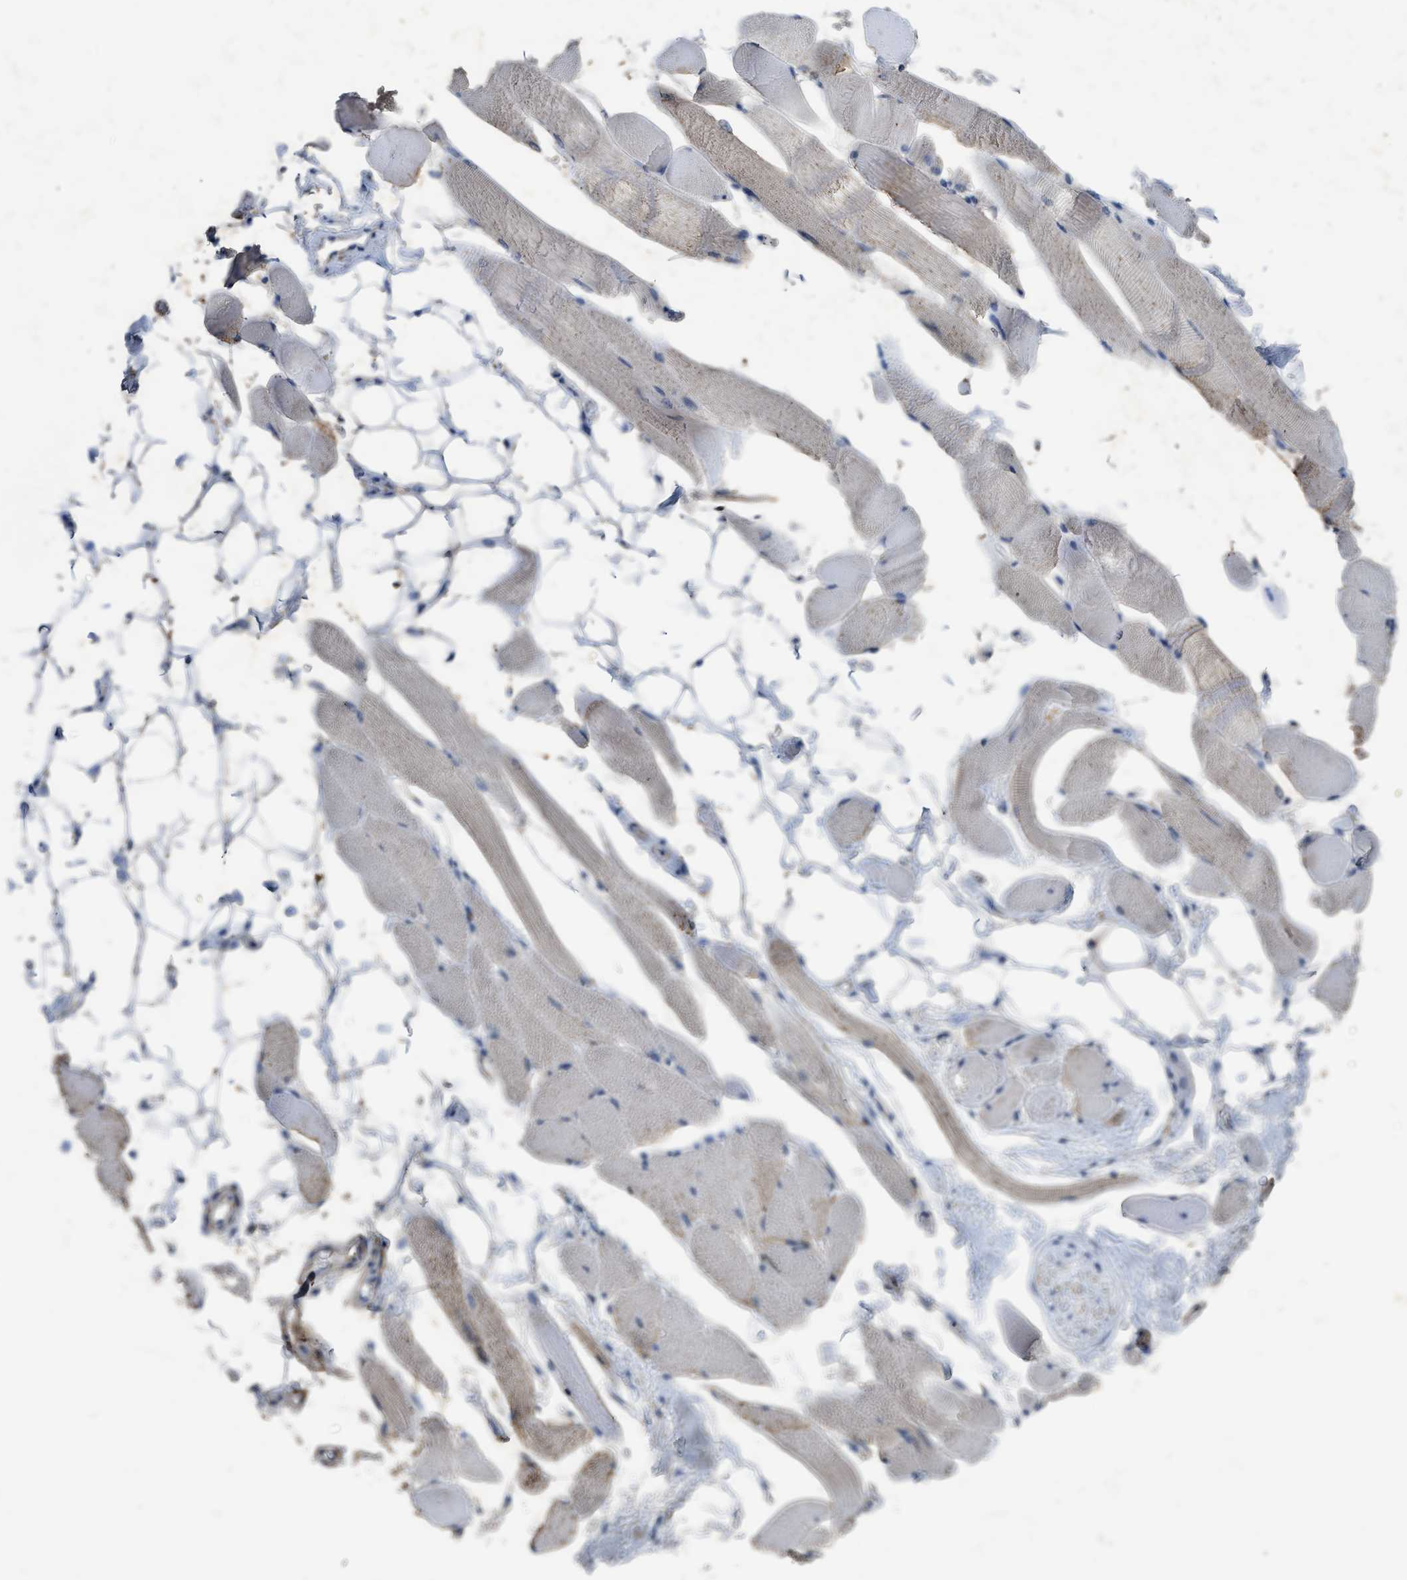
{"staining": {"intensity": "weak", "quantity": "<25%", "location": "cytoplasmic/membranous"}, "tissue": "skeletal muscle", "cell_type": "Myocytes", "image_type": "normal", "snomed": [{"axis": "morphology", "description": "Normal tissue, NOS"}, {"axis": "topography", "description": "Skeletal muscle"}, {"axis": "topography", "description": "Peripheral nerve tissue"}], "caption": "The image shows no significant positivity in myocytes of skeletal muscle. (Immunohistochemistry (ihc), brightfield microscopy, high magnification).", "gene": "OR51E1", "patient": {"sex": "female", "age": 84}}